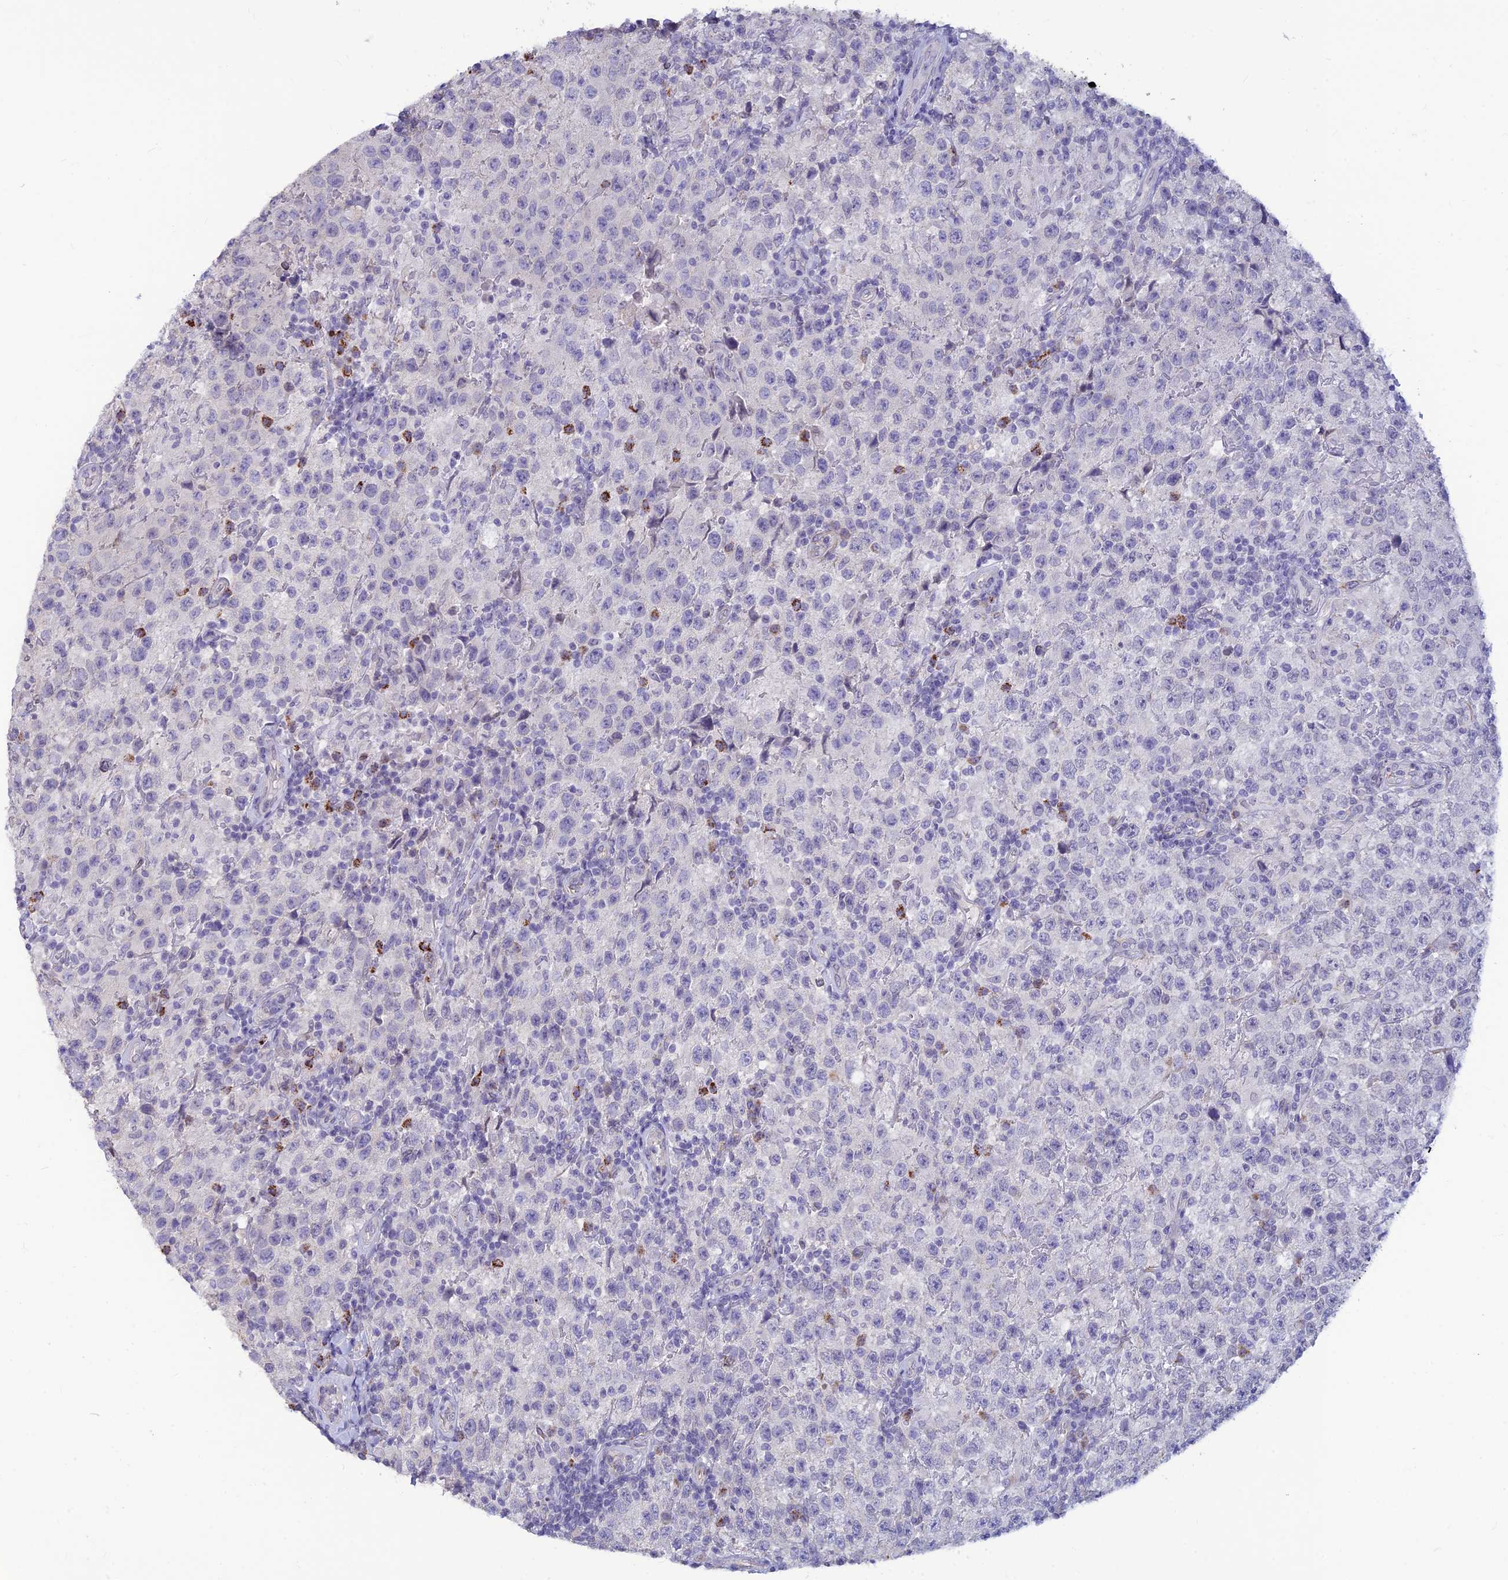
{"staining": {"intensity": "negative", "quantity": "none", "location": "none"}, "tissue": "testis cancer", "cell_type": "Tumor cells", "image_type": "cancer", "snomed": [{"axis": "morphology", "description": "Seminoma, NOS"}, {"axis": "morphology", "description": "Carcinoma, Embryonal, NOS"}, {"axis": "topography", "description": "Testis"}], "caption": "Immunohistochemistry (IHC) photomicrograph of neoplastic tissue: testis cancer (seminoma) stained with DAB (3,3'-diaminobenzidine) demonstrates no significant protein expression in tumor cells. Nuclei are stained in blue.", "gene": "ALDH1L2", "patient": {"sex": "male", "age": 41}}